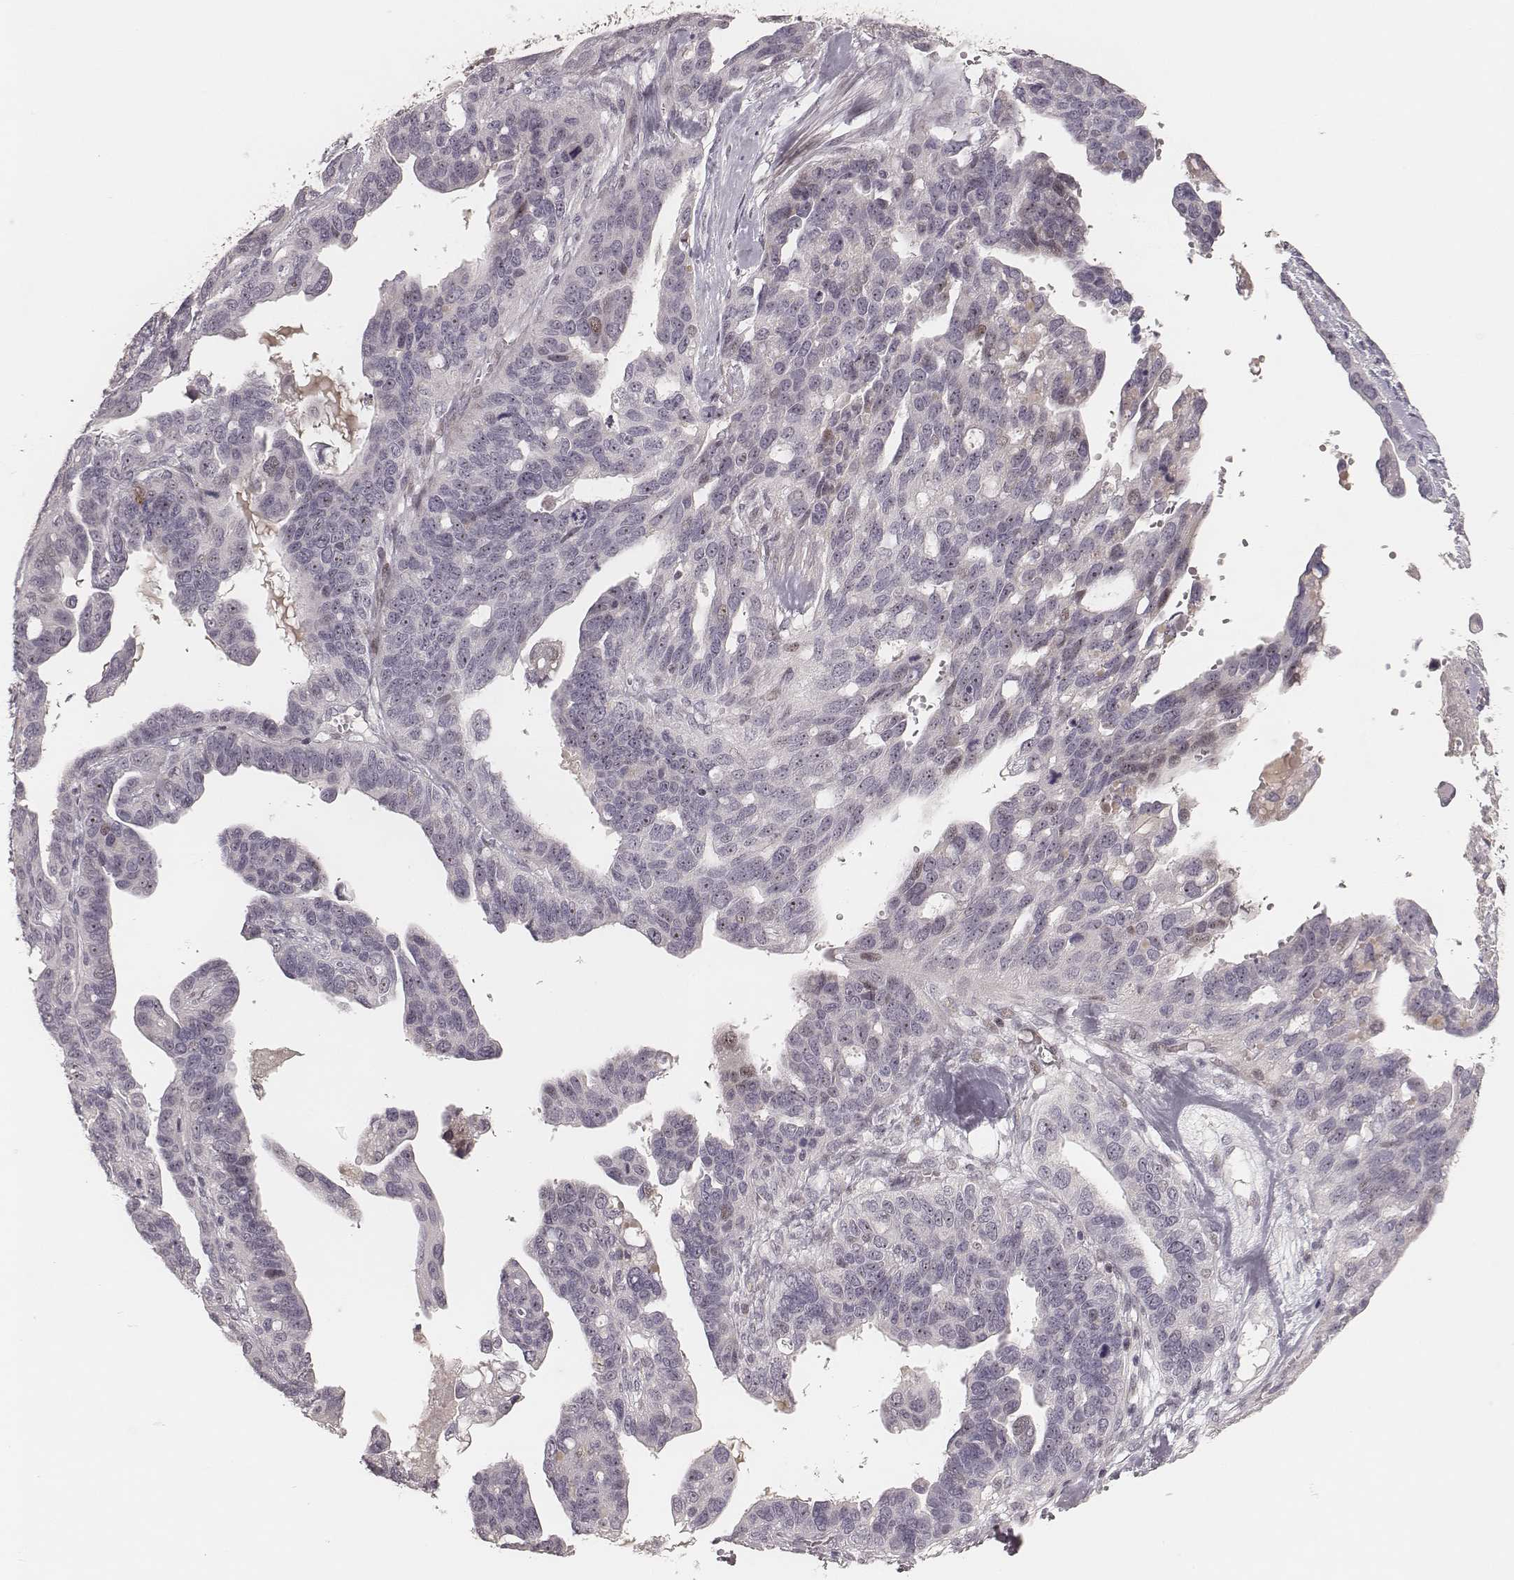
{"staining": {"intensity": "negative", "quantity": "none", "location": "none"}, "tissue": "ovarian cancer", "cell_type": "Tumor cells", "image_type": "cancer", "snomed": [{"axis": "morphology", "description": "Cystadenocarcinoma, serous, NOS"}, {"axis": "topography", "description": "Ovary"}], "caption": "Tumor cells show no significant protein expression in serous cystadenocarcinoma (ovarian). (Brightfield microscopy of DAB immunohistochemistry at high magnification).", "gene": "MADCAM1", "patient": {"sex": "female", "age": 69}}